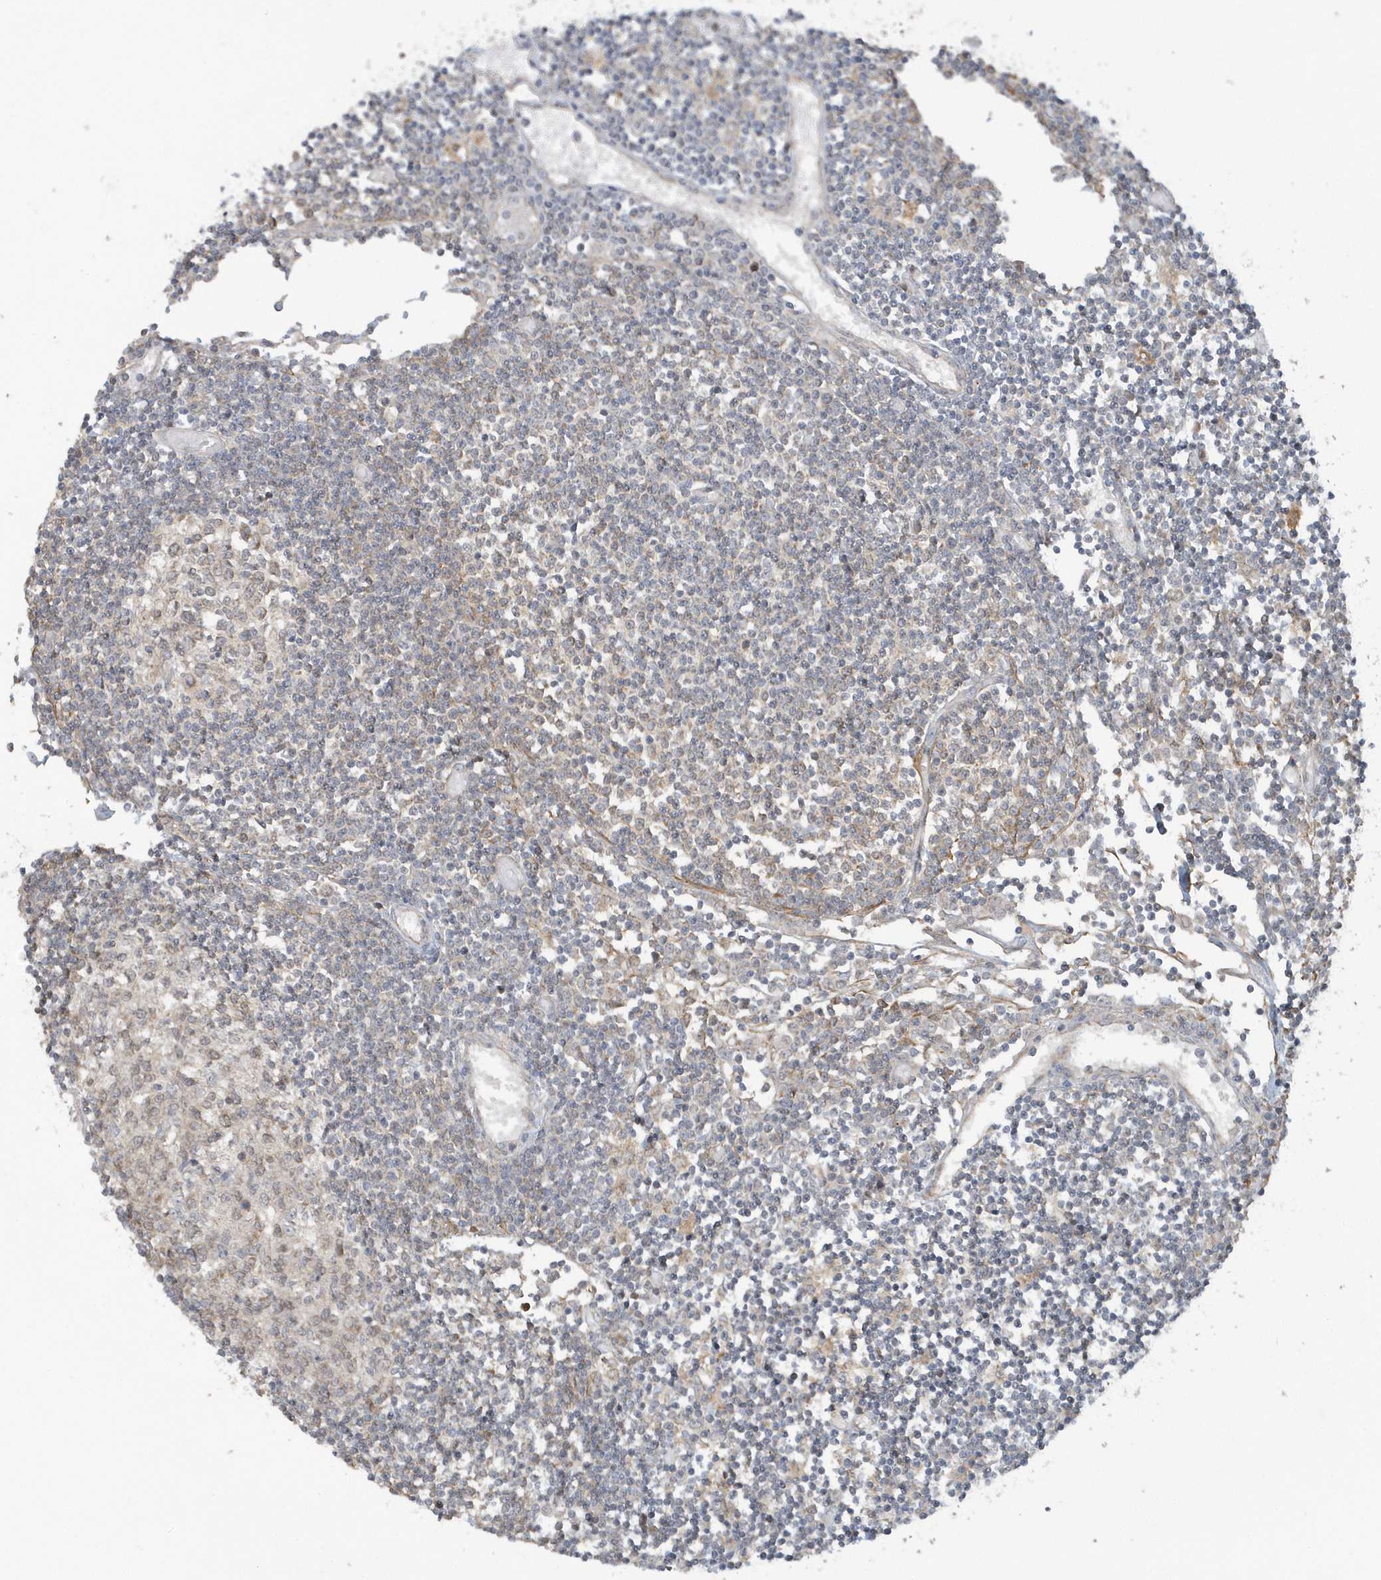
{"staining": {"intensity": "weak", "quantity": "25%-75%", "location": "cytoplasmic/membranous"}, "tissue": "lymph node", "cell_type": "Germinal center cells", "image_type": "normal", "snomed": [{"axis": "morphology", "description": "Normal tissue, NOS"}, {"axis": "topography", "description": "Lymph node"}], "caption": "A low amount of weak cytoplasmic/membranous staining is appreciated in approximately 25%-75% of germinal center cells in unremarkable lymph node.", "gene": "THG1L", "patient": {"sex": "female", "age": 11}}